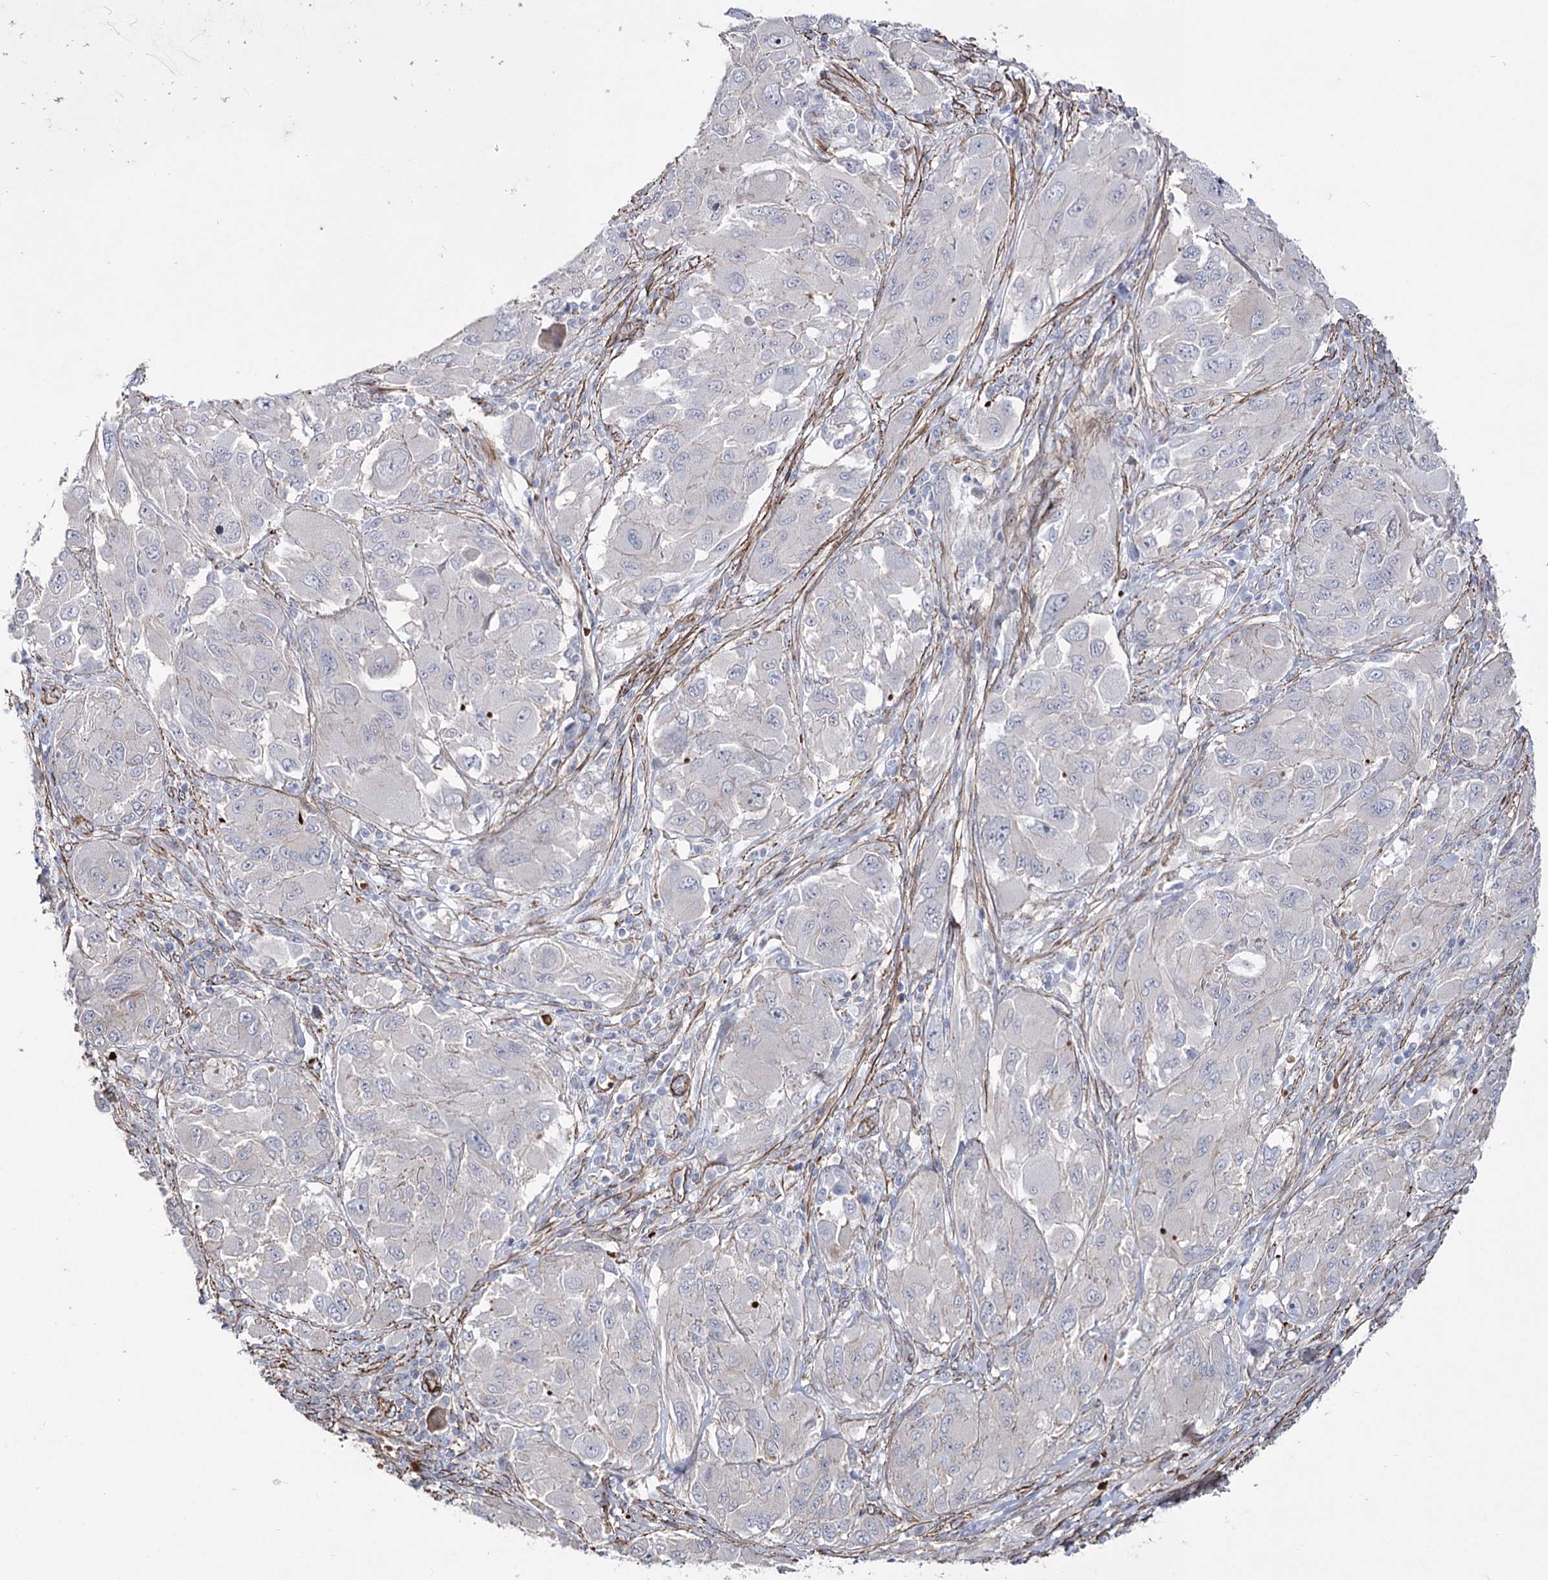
{"staining": {"intensity": "negative", "quantity": "none", "location": "none"}, "tissue": "melanoma", "cell_type": "Tumor cells", "image_type": "cancer", "snomed": [{"axis": "morphology", "description": "Malignant melanoma, NOS"}, {"axis": "topography", "description": "Skin"}], "caption": "DAB (3,3'-diaminobenzidine) immunohistochemical staining of malignant melanoma demonstrates no significant positivity in tumor cells. (Immunohistochemistry (ihc), brightfield microscopy, high magnification).", "gene": "ARHGAP20", "patient": {"sex": "female", "age": 91}}